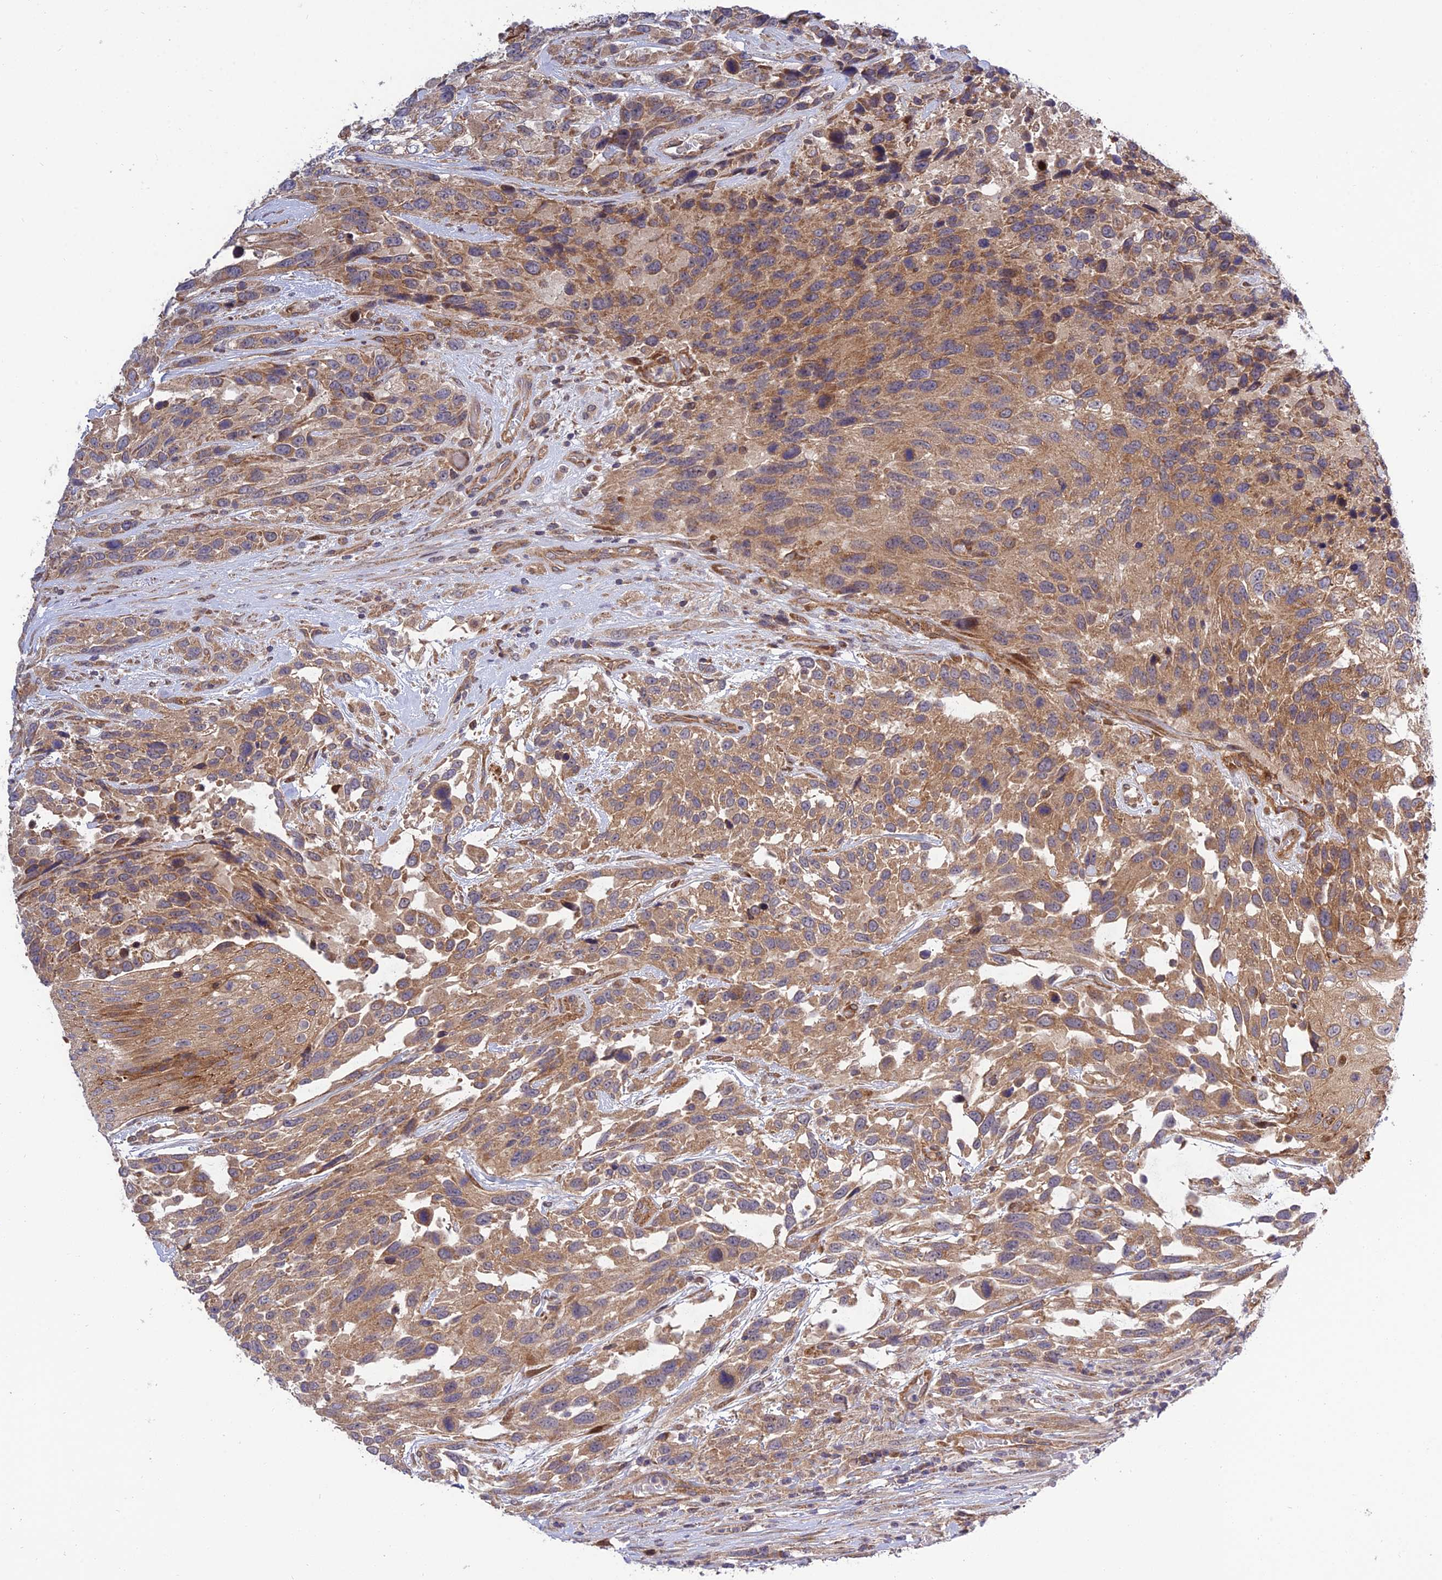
{"staining": {"intensity": "weak", "quantity": ">75%", "location": "cytoplasmic/membranous"}, "tissue": "urothelial cancer", "cell_type": "Tumor cells", "image_type": "cancer", "snomed": [{"axis": "morphology", "description": "Urothelial carcinoma, High grade"}, {"axis": "topography", "description": "Urinary bladder"}], "caption": "This micrograph shows immunohistochemistry staining of urothelial carcinoma (high-grade), with low weak cytoplasmic/membranous staining in approximately >75% of tumor cells.", "gene": "PLEKHG2", "patient": {"sex": "female", "age": 70}}